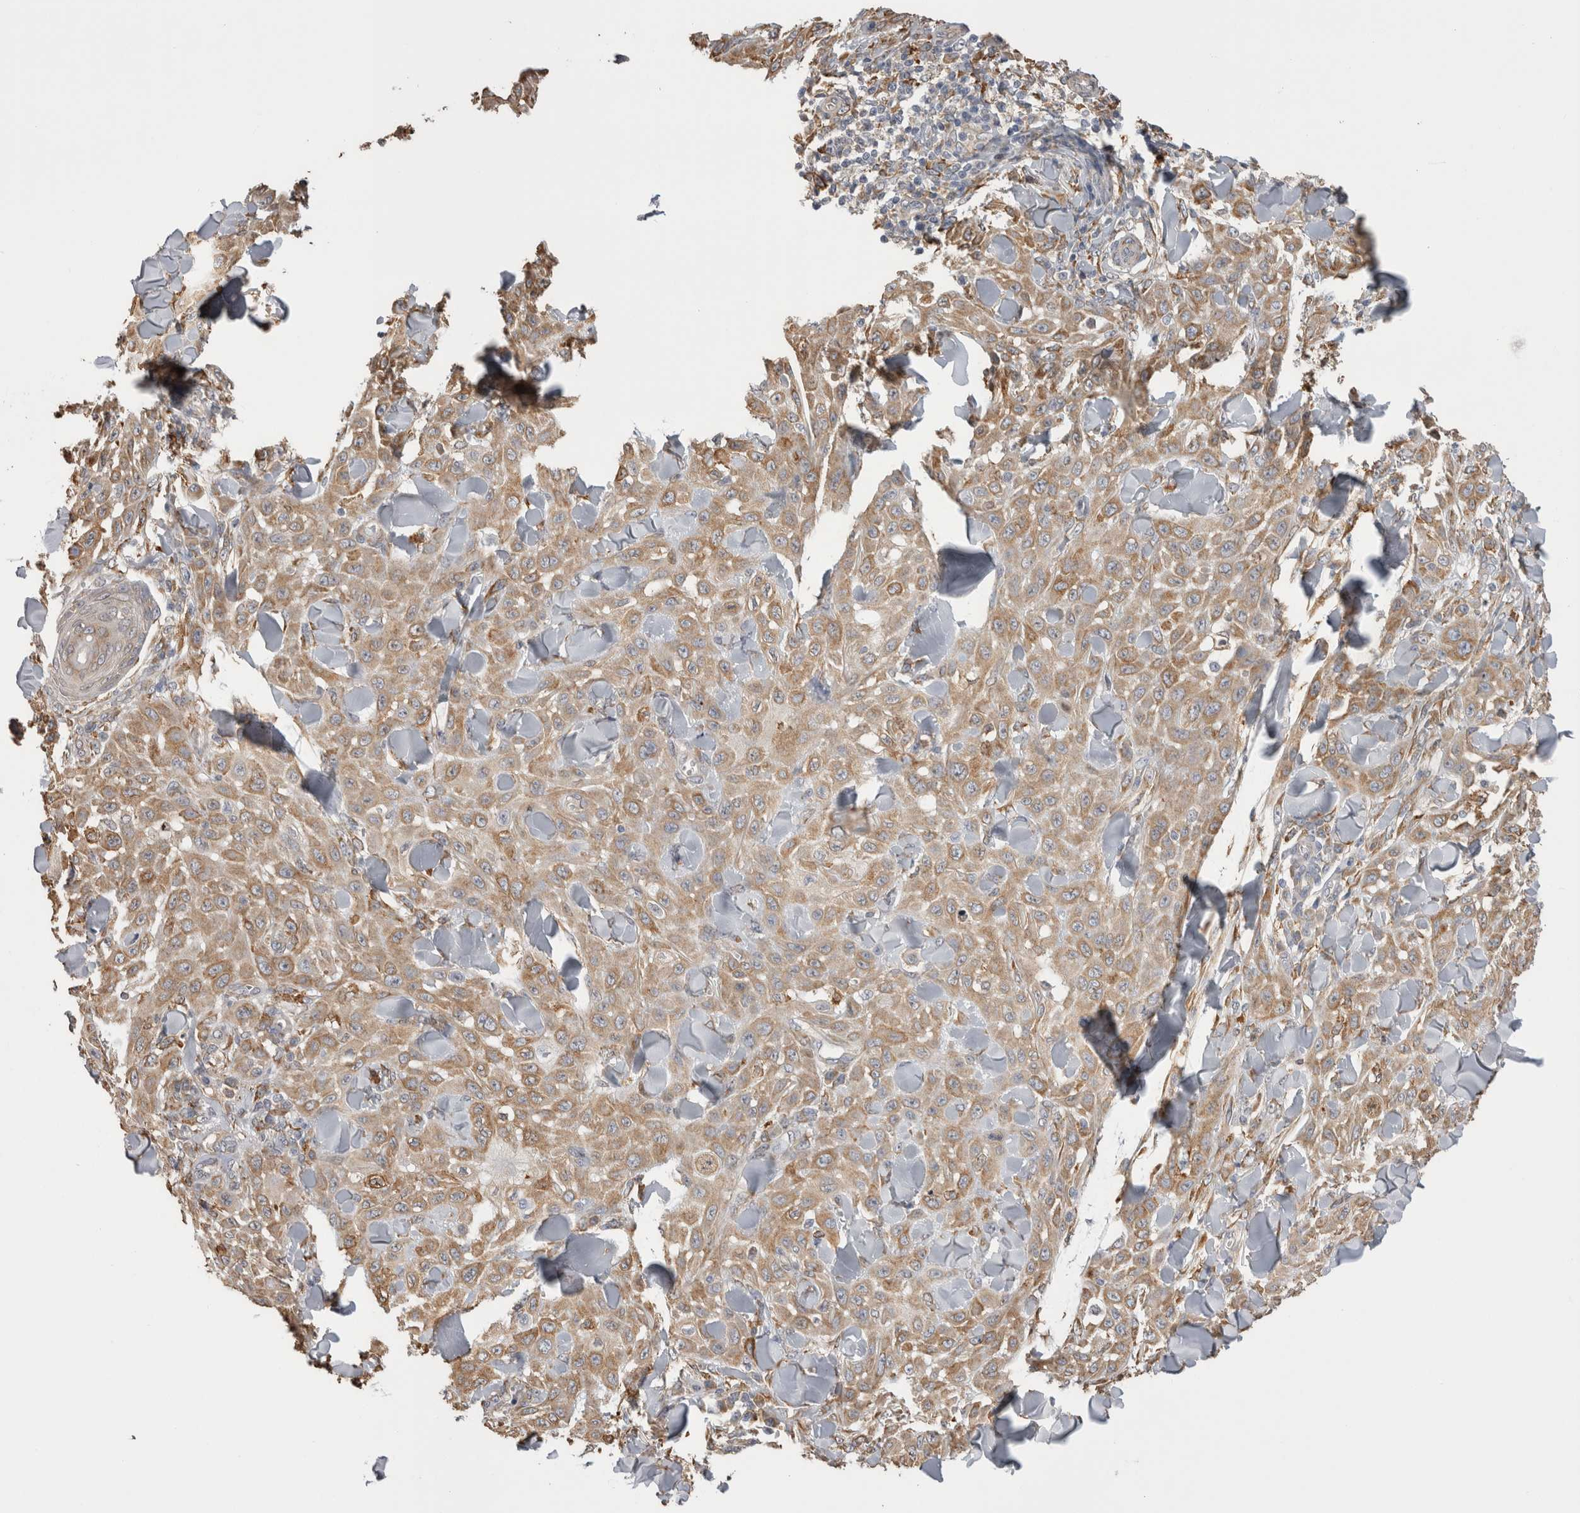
{"staining": {"intensity": "moderate", "quantity": ">75%", "location": "cytoplasmic/membranous"}, "tissue": "skin cancer", "cell_type": "Tumor cells", "image_type": "cancer", "snomed": [{"axis": "morphology", "description": "Squamous cell carcinoma, NOS"}, {"axis": "topography", "description": "Skin"}], "caption": "Human squamous cell carcinoma (skin) stained with a protein marker demonstrates moderate staining in tumor cells.", "gene": "LRPAP1", "patient": {"sex": "male", "age": 24}}